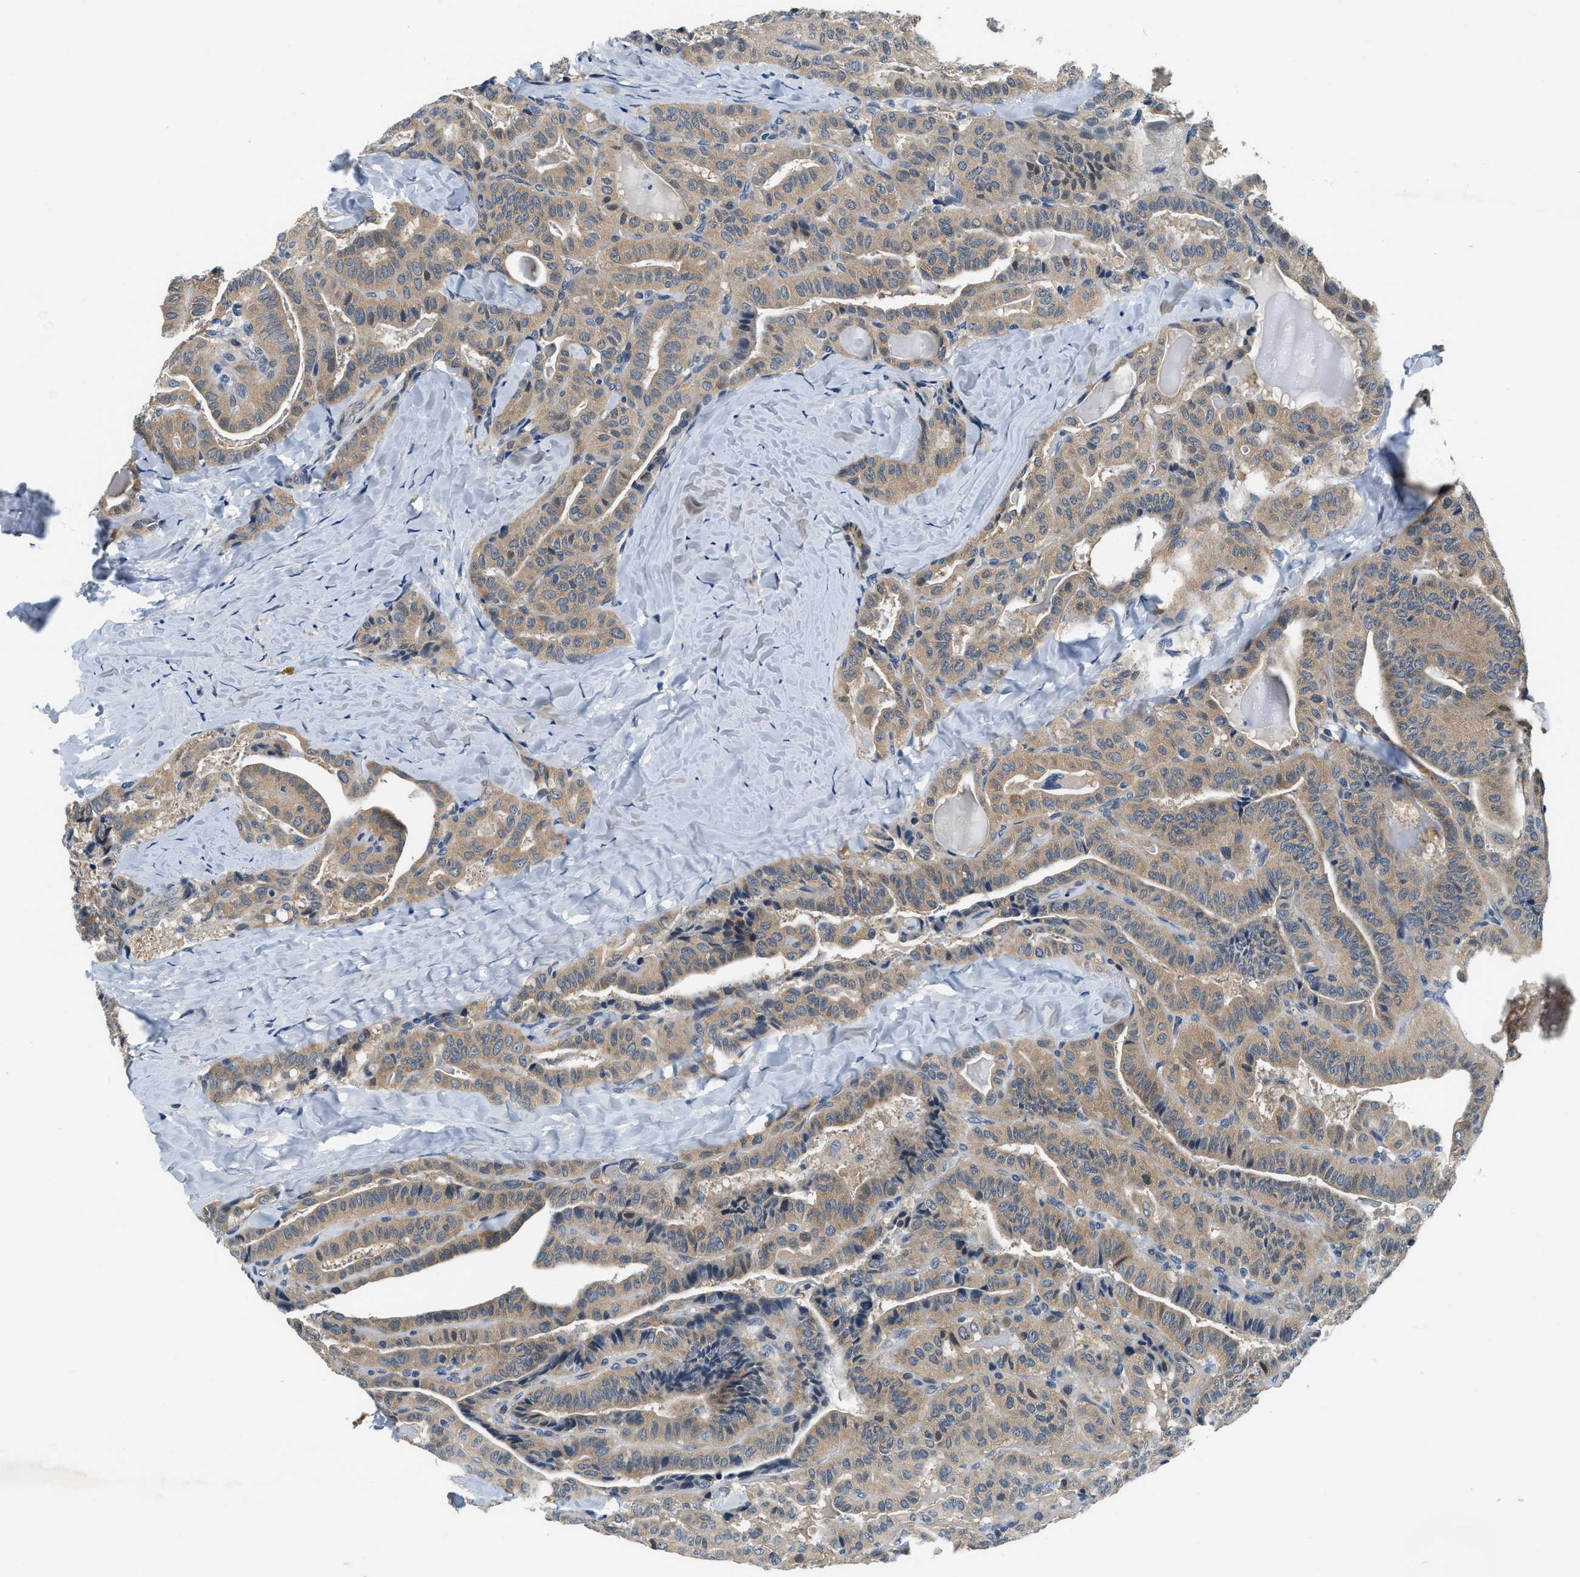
{"staining": {"intensity": "moderate", "quantity": ">75%", "location": "cytoplasmic/membranous"}, "tissue": "thyroid cancer", "cell_type": "Tumor cells", "image_type": "cancer", "snomed": [{"axis": "morphology", "description": "Papillary adenocarcinoma, NOS"}, {"axis": "topography", "description": "Thyroid gland"}], "caption": "Protein analysis of thyroid cancer tissue displays moderate cytoplasmic/membranous positivity in approximately >75% of tumor cells.", "gene": "YAE1", "patient": {"sex": "male", "age": 77}}